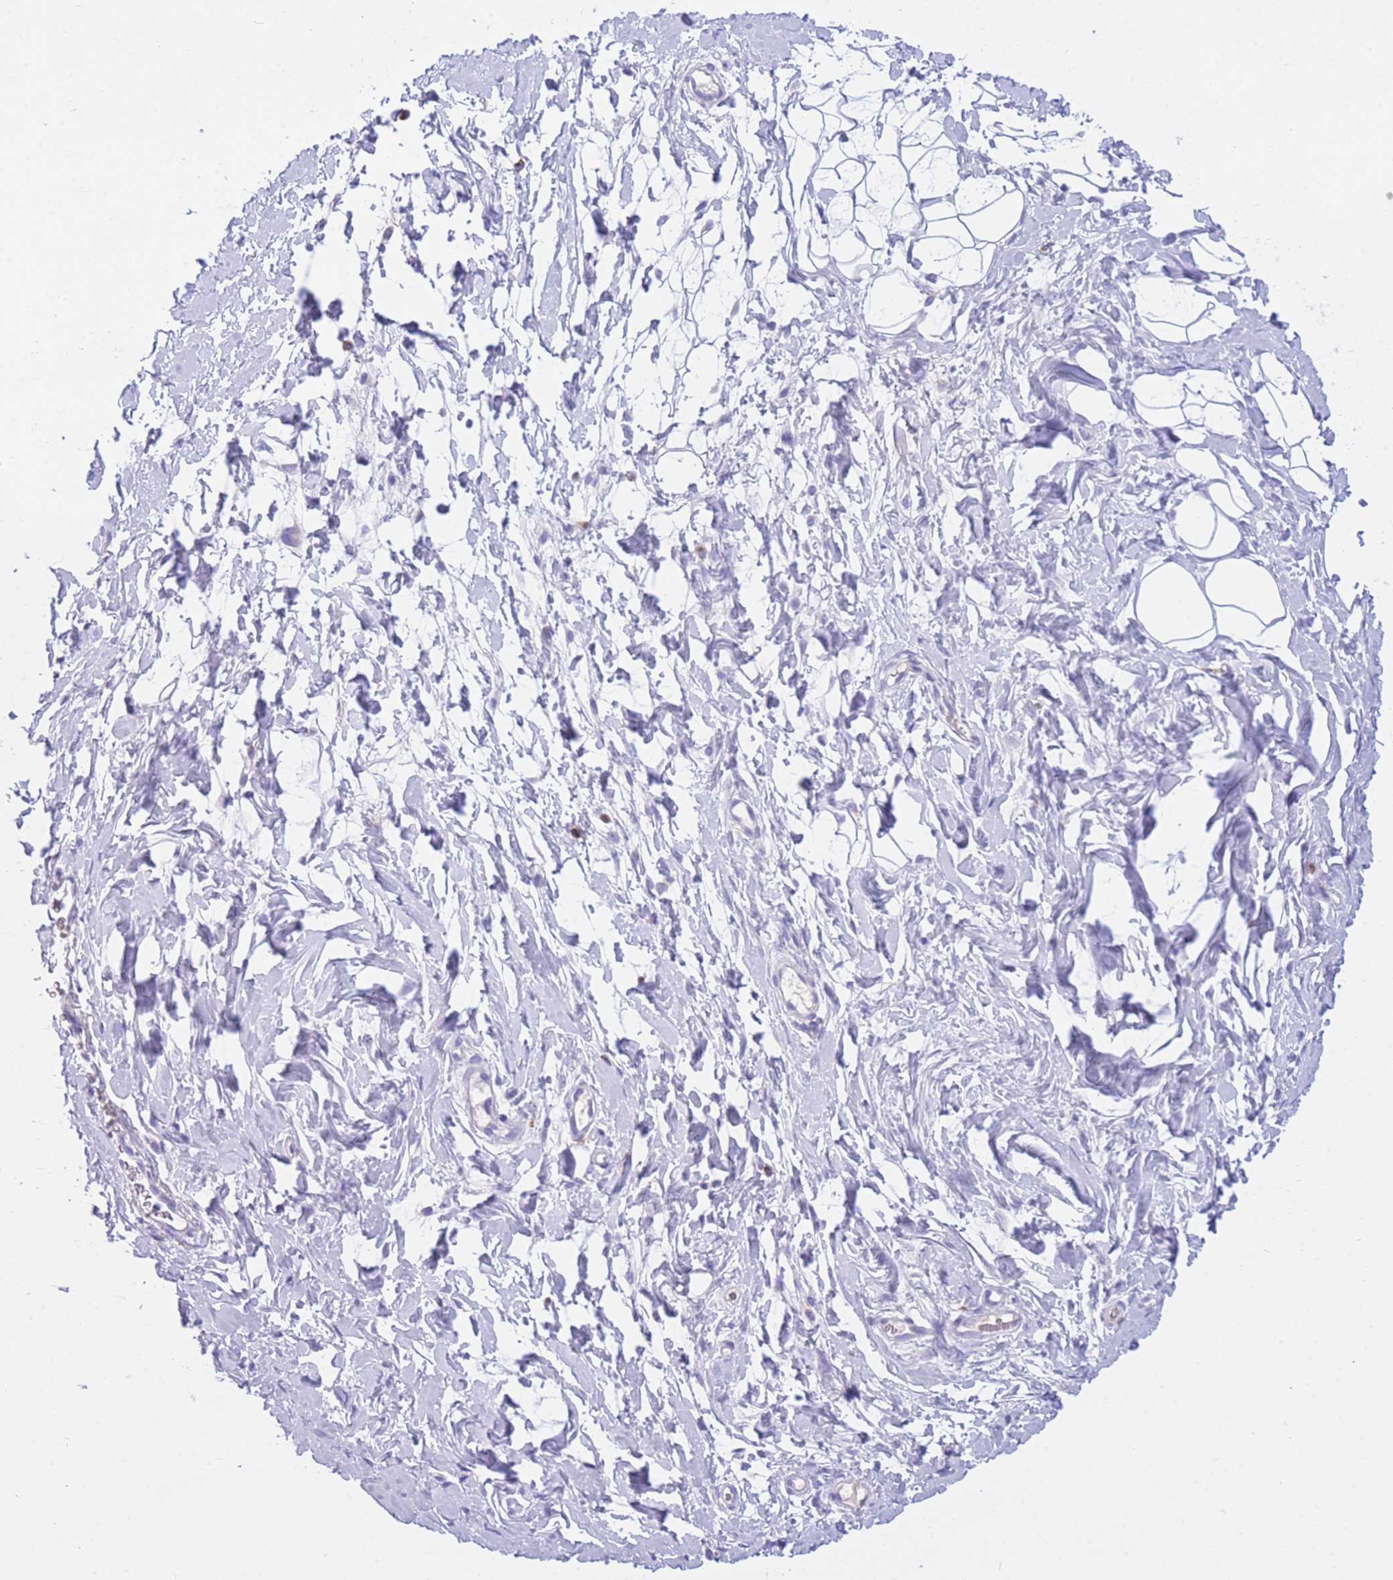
{"staining": {"intensity": "negative", "quantity": "none", "location": "none"}, "tissue": "adipose tissue", "cell_type": "Adipocytes", "image_type": "normal", "snomed": [{"axis": "morphology", "description": "Normal tissue, NOS"}, {"axis": "topography", "description": "Breast"}], "caption": "High power microscopy image of an immunohistochemistry (IHC) micrograph of normal adipose tissue, revealing no significant expression in adipocytes.", "gene": "PLBD1", "patient": {"sex": "female", "age": 26}}